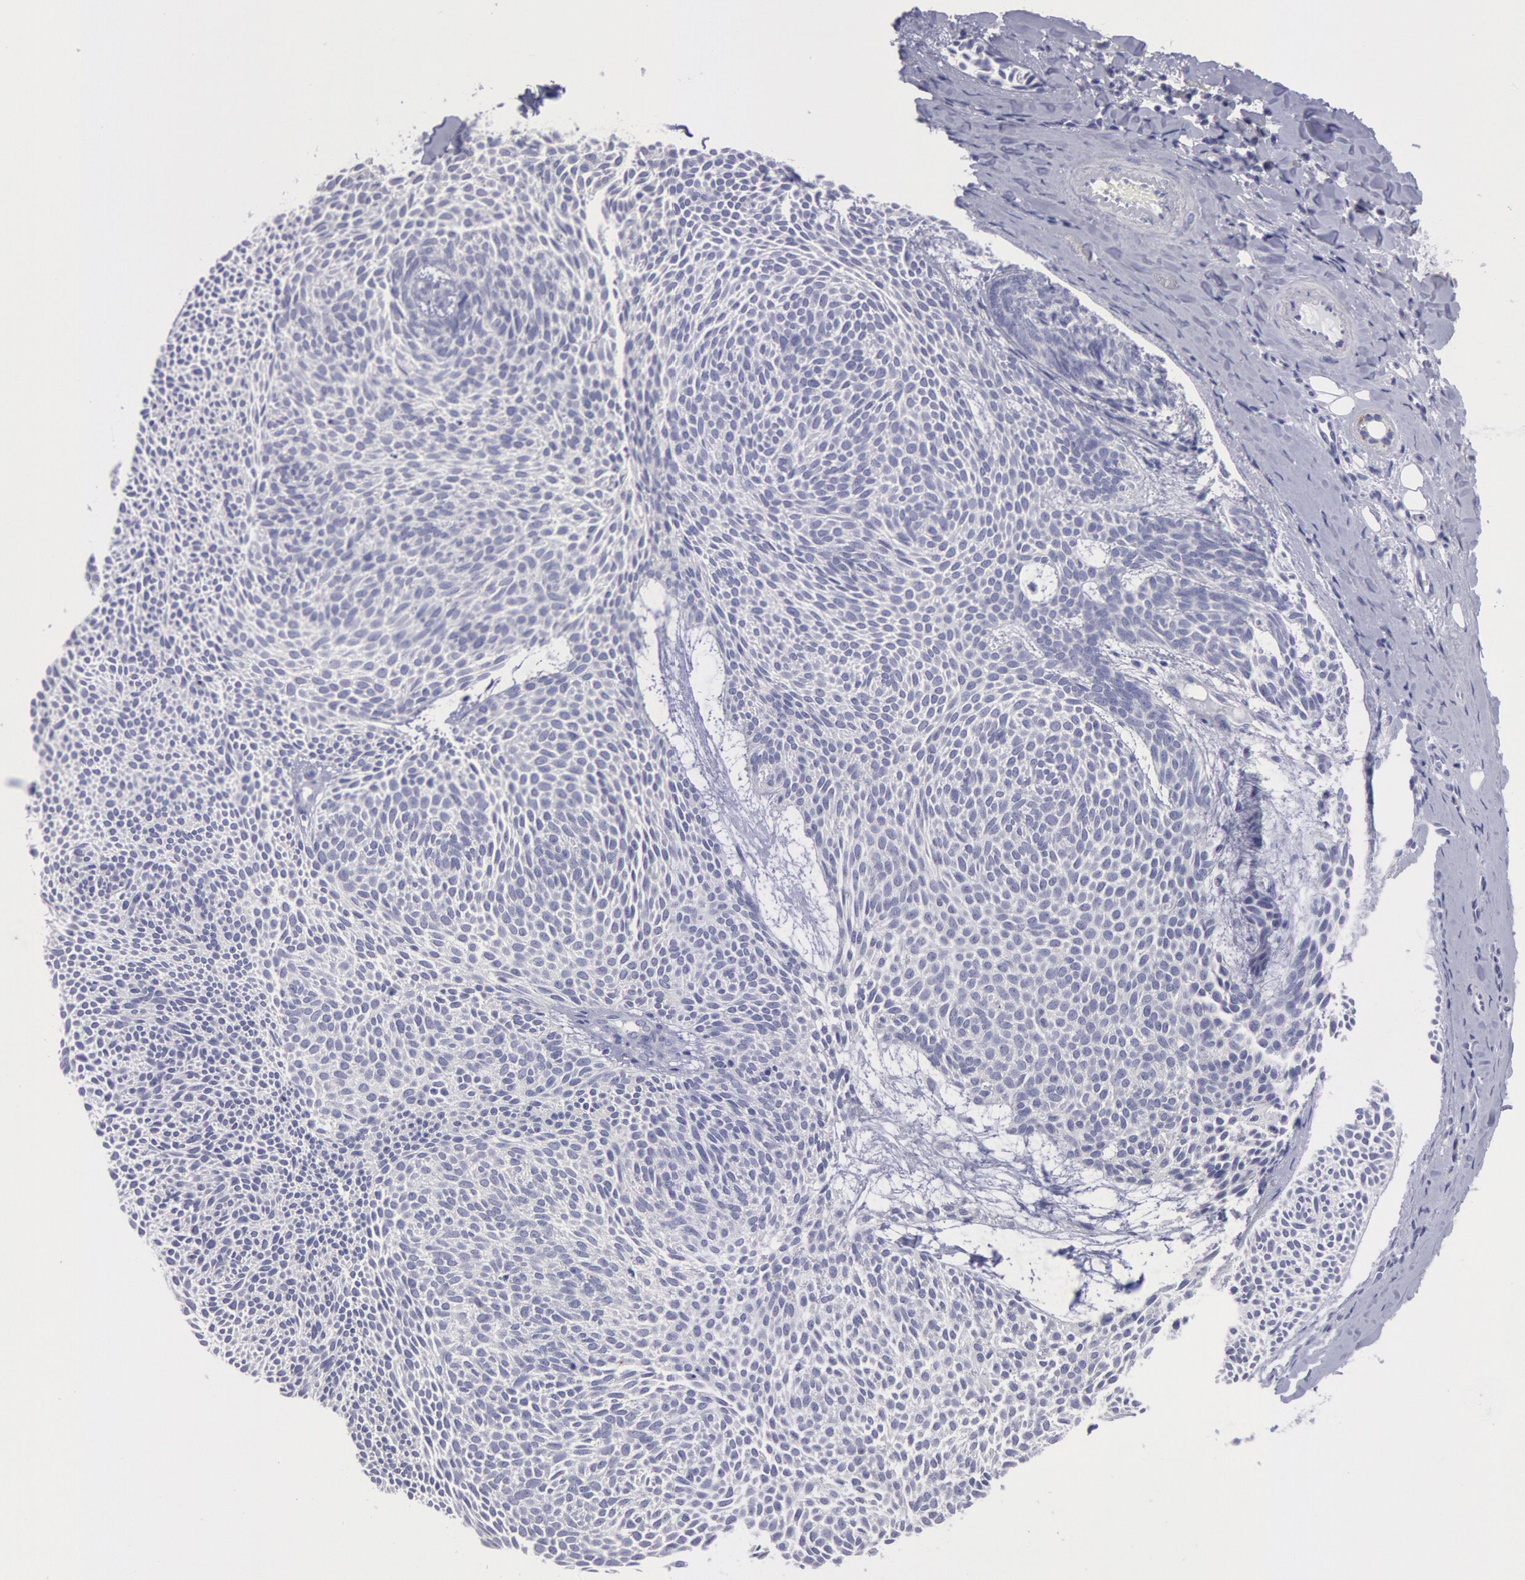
{"staining": {"intensity": "negative", "quantity": "none", "location": "none"}, "tissue": "skin cancer", "cell_type": "Tumor cells", "image_type": "cancer", "snomed": [{"axis": "morphology", "description": "Basal cell carcinoma"}, {"axis": "topography", "description": "Skin"}], "caption": "This is a micrograph of IHC staining of skin basal cell carcinoma, which shows no expression in tumor cells. (Brightfield microscopy of DAB immunohistochemistry at high magnification).", "gene": "MYH7", "patient": {"sex": "male", "age": 84}}